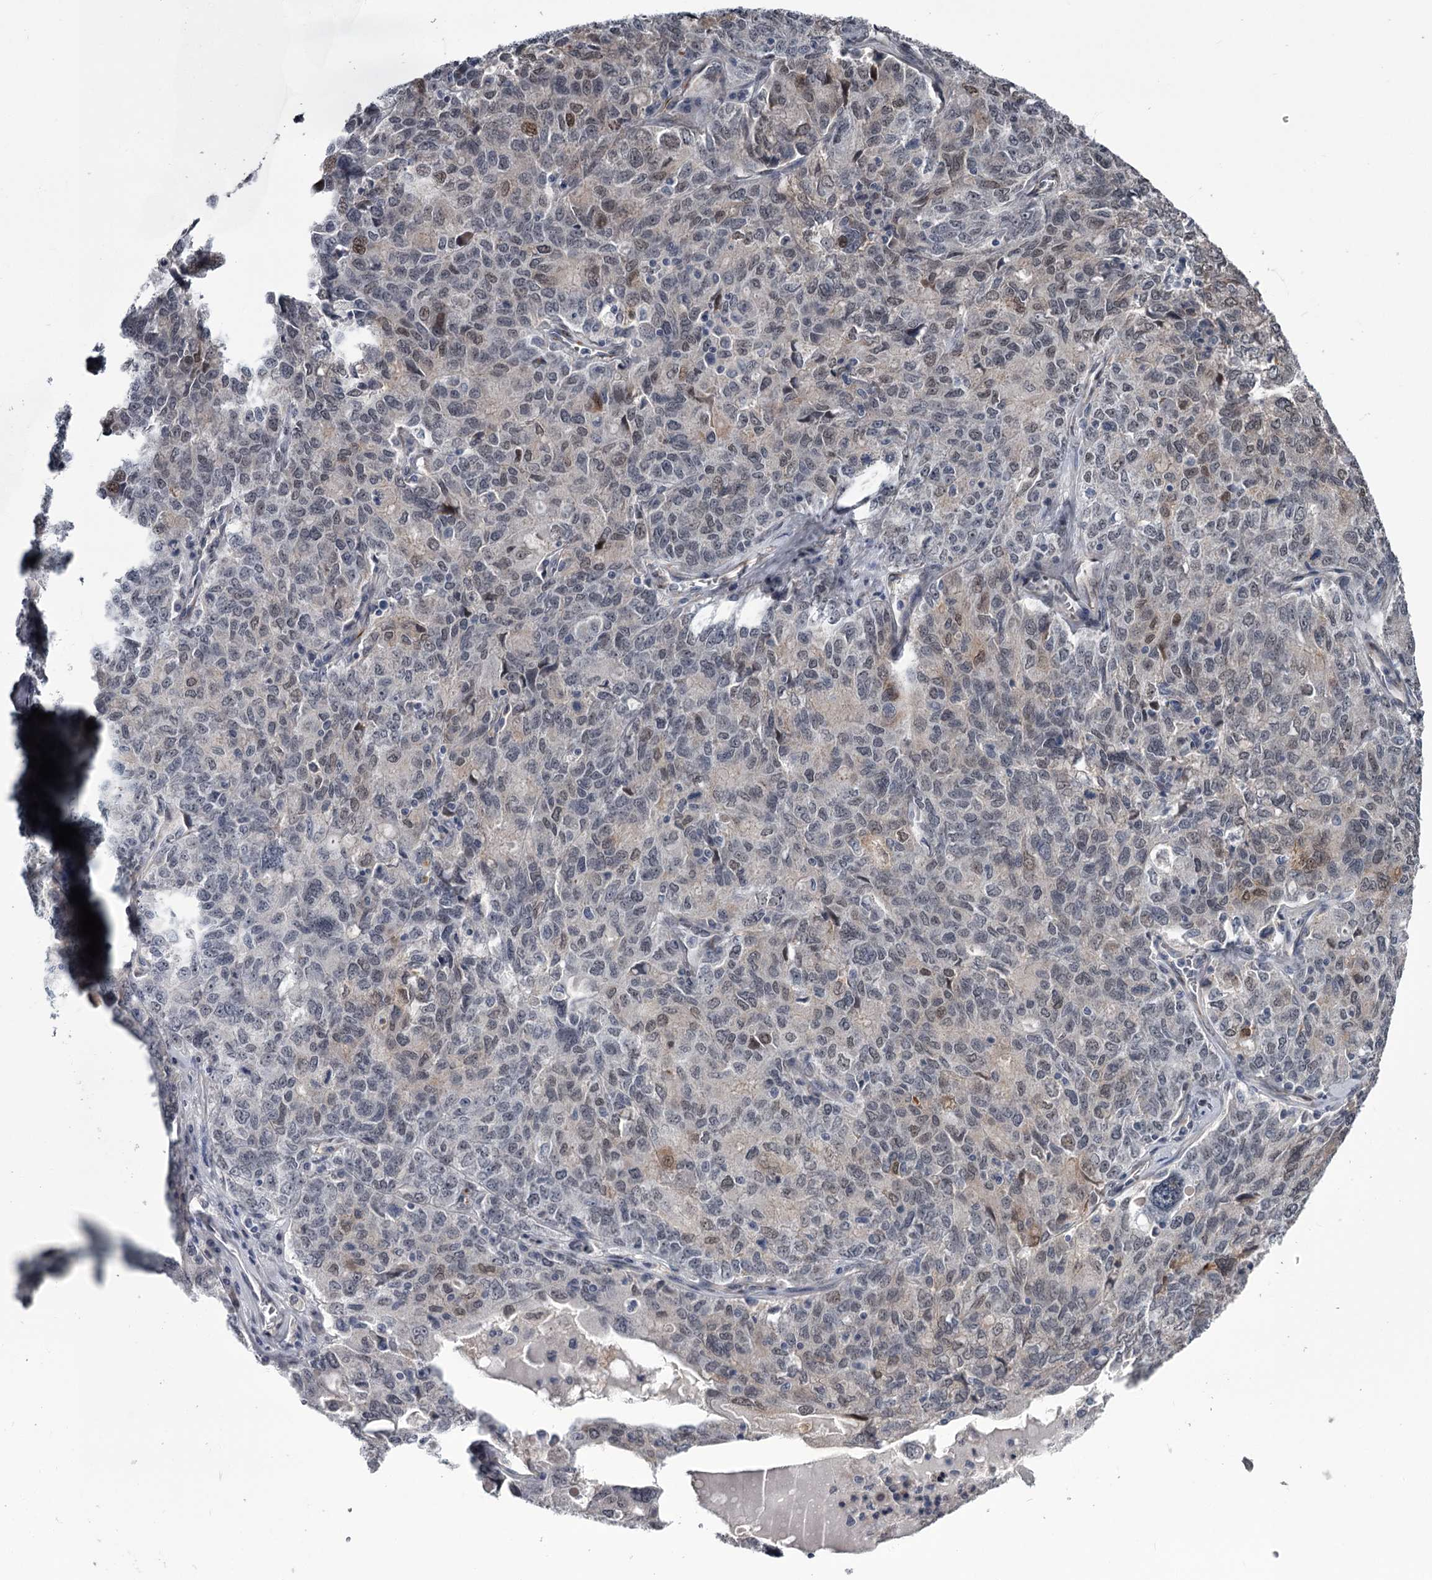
{"staining": {"intensity": "weak", "quantity": "<25%", "location": "nuclear"}, "tissue": "ovarian cancer", "cell_type": "Tumor cells", "image_type": "cancer", "snomed": [{"axis": "morphology", "description": "Carcinoma, endometroid"}, {"axis": "topography", "description": "Ovary"}], "caption": "Immunohistochemistry (IHC) of endometroid carcinoma (ovarian) displays no positivity in tumor cells.", "gene": "PRPF40B", "patient": {"sex": "female", "age": 62}}